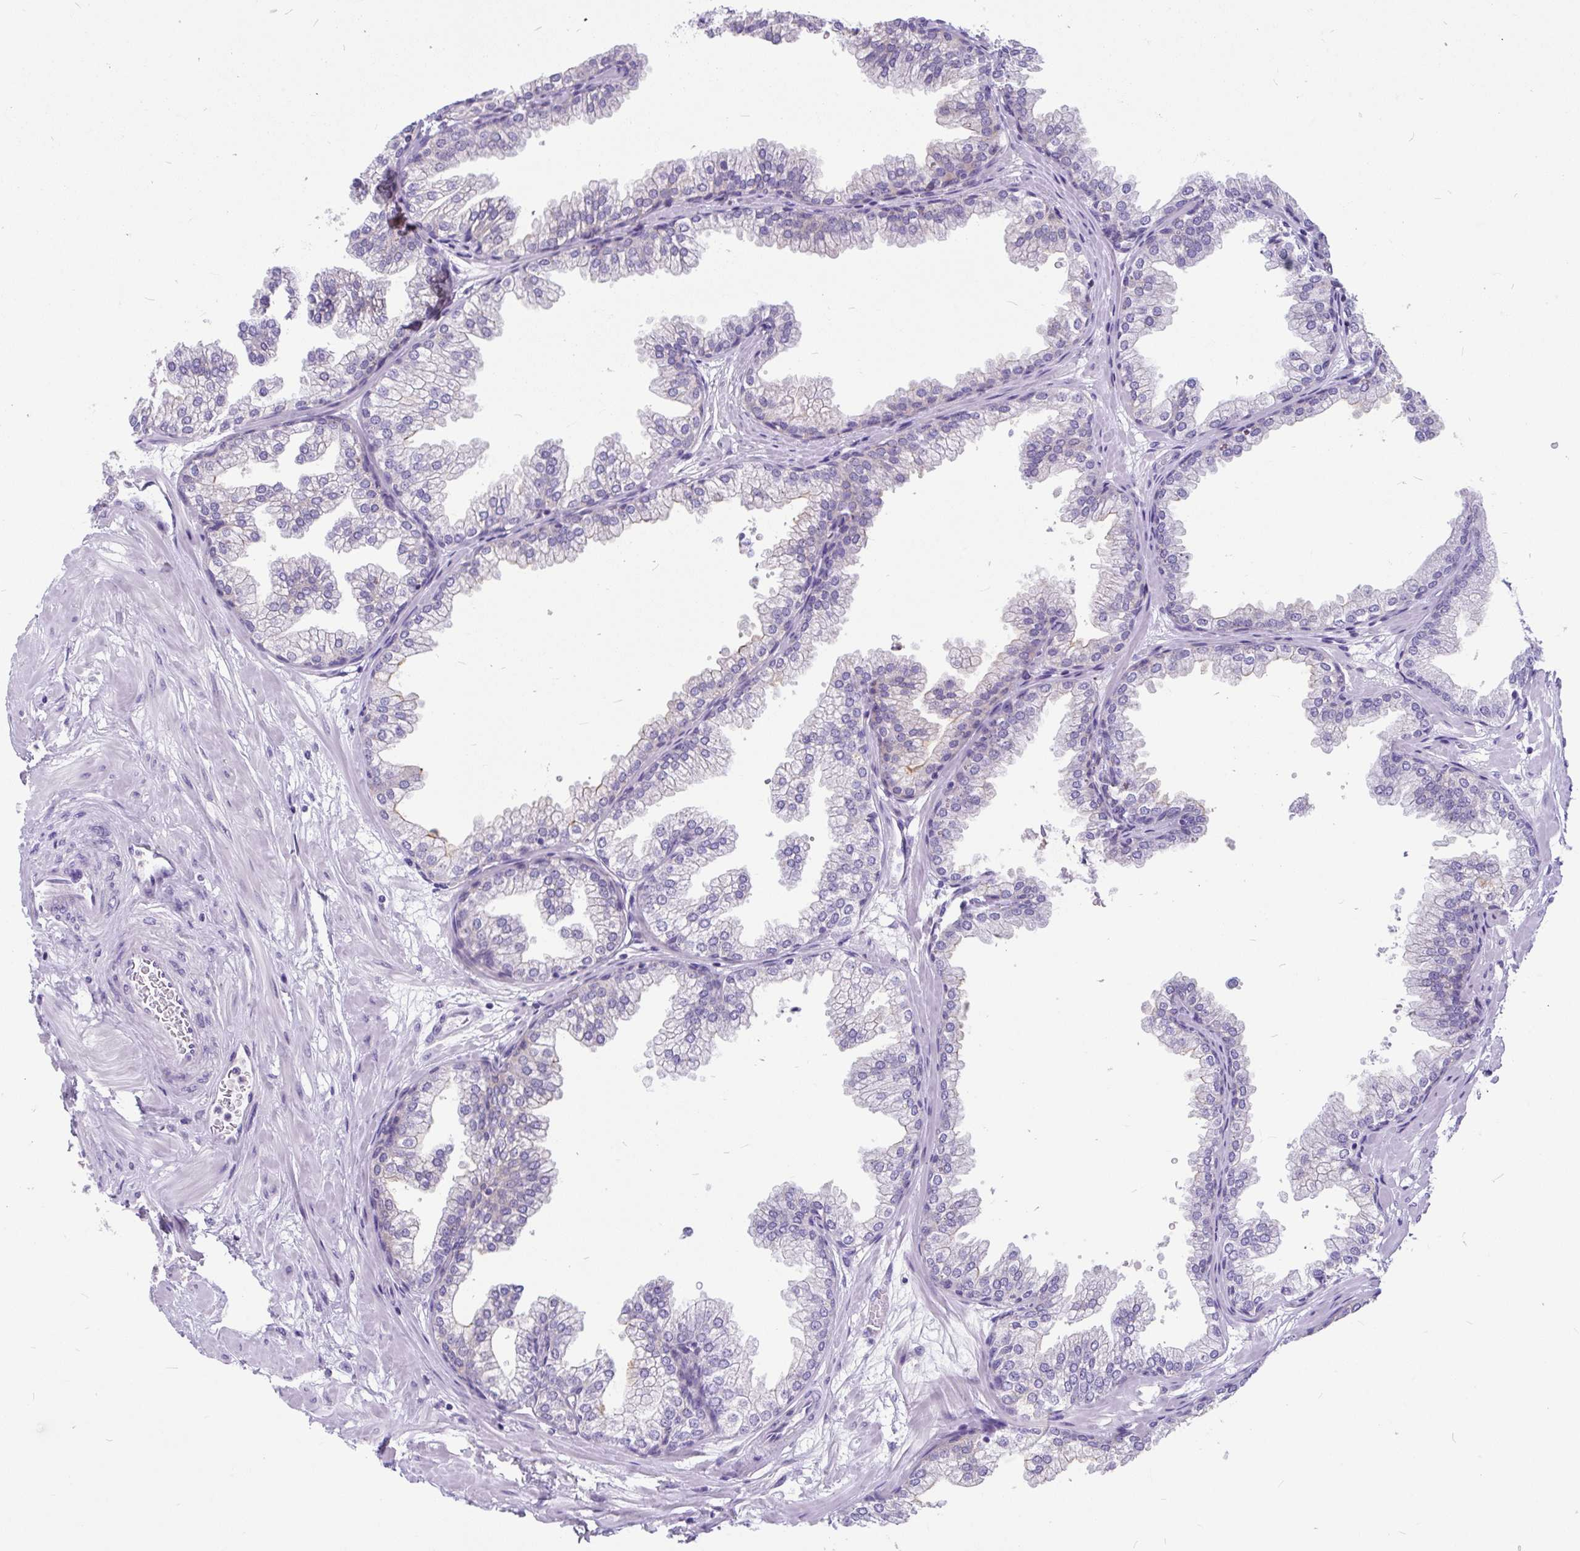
{"staining": {"intensity": "weak", "quantity": "<25%", "location": "cytoplasmic/membranous"}, "tissue": "prostate", "cell_type": "Glandular cells", "image_type": "normal", "snomed": [{"axis": "morphology", "description": "Normal tissue, NOS"}, {"axis": "topography", "description": "Prostate"}], "caption": "Human prostate stained for a protein using immunohistochemistry displays no expression in glandular cells.", "gene": "KIAA2013", "patient": {"sex": "male", "age": 37}}